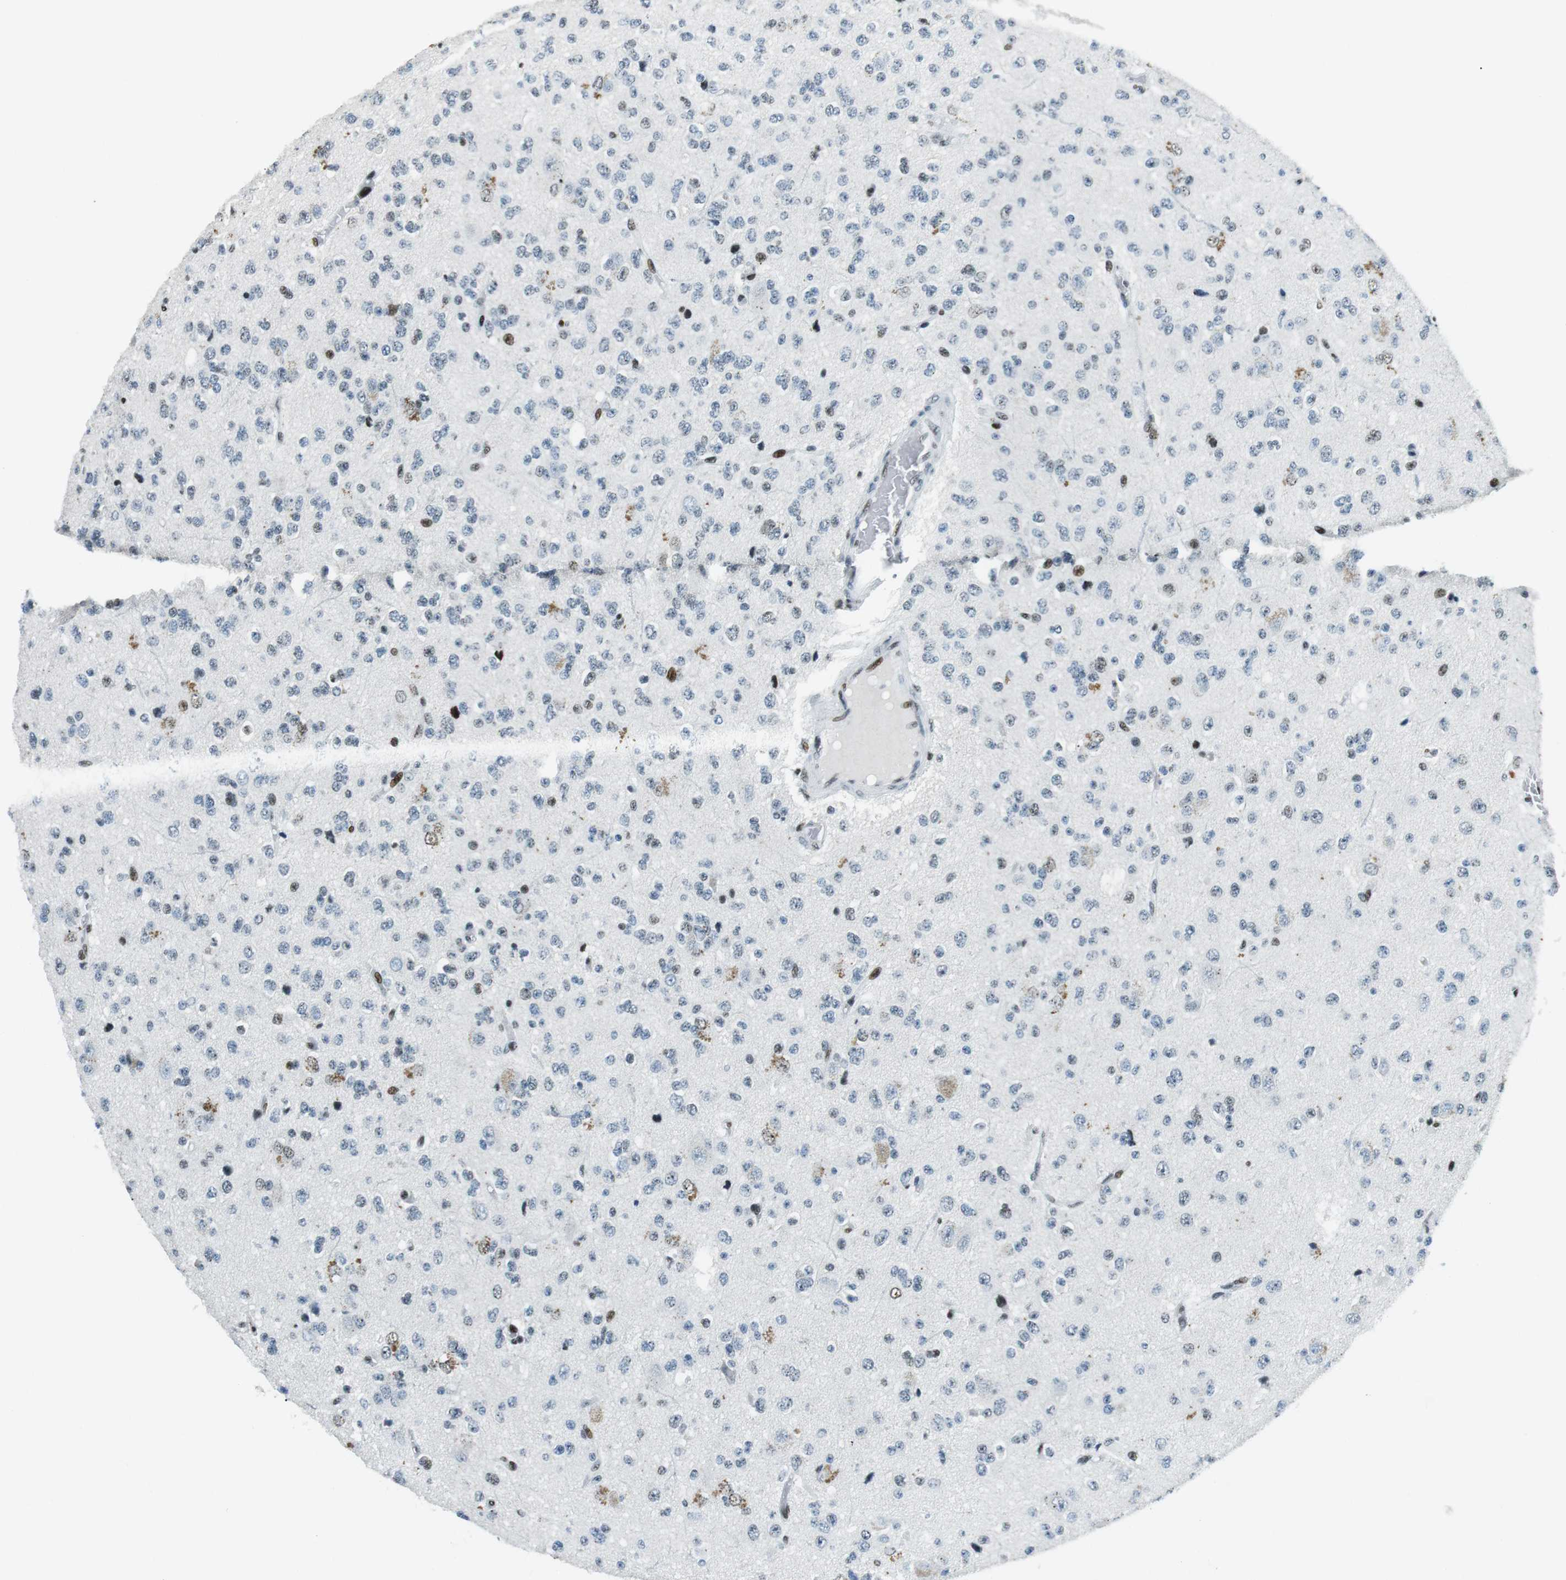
{"staining": {"intensity": "moderate", "quantity": "<25%", "location": "nuclear"}, "tissue": "glioma", "cell_type": "Tumor cells", "image_type": "cancer", "snomed": [{"axis": "morphology", "description": "Glioma, malignant, High grade"}, {"axis": "topography", "description": "pancreas cauda"}], "caption": "High-magnification brightfield microscopy of glioma stained with DAB (brown) and counterstained with hematoxylin (blue). tumor cells exhibit moderate nuclear staining is present in approximately<25% of cells.", "gene": "PML", "patient": {"sex": "male", "age": 60}}